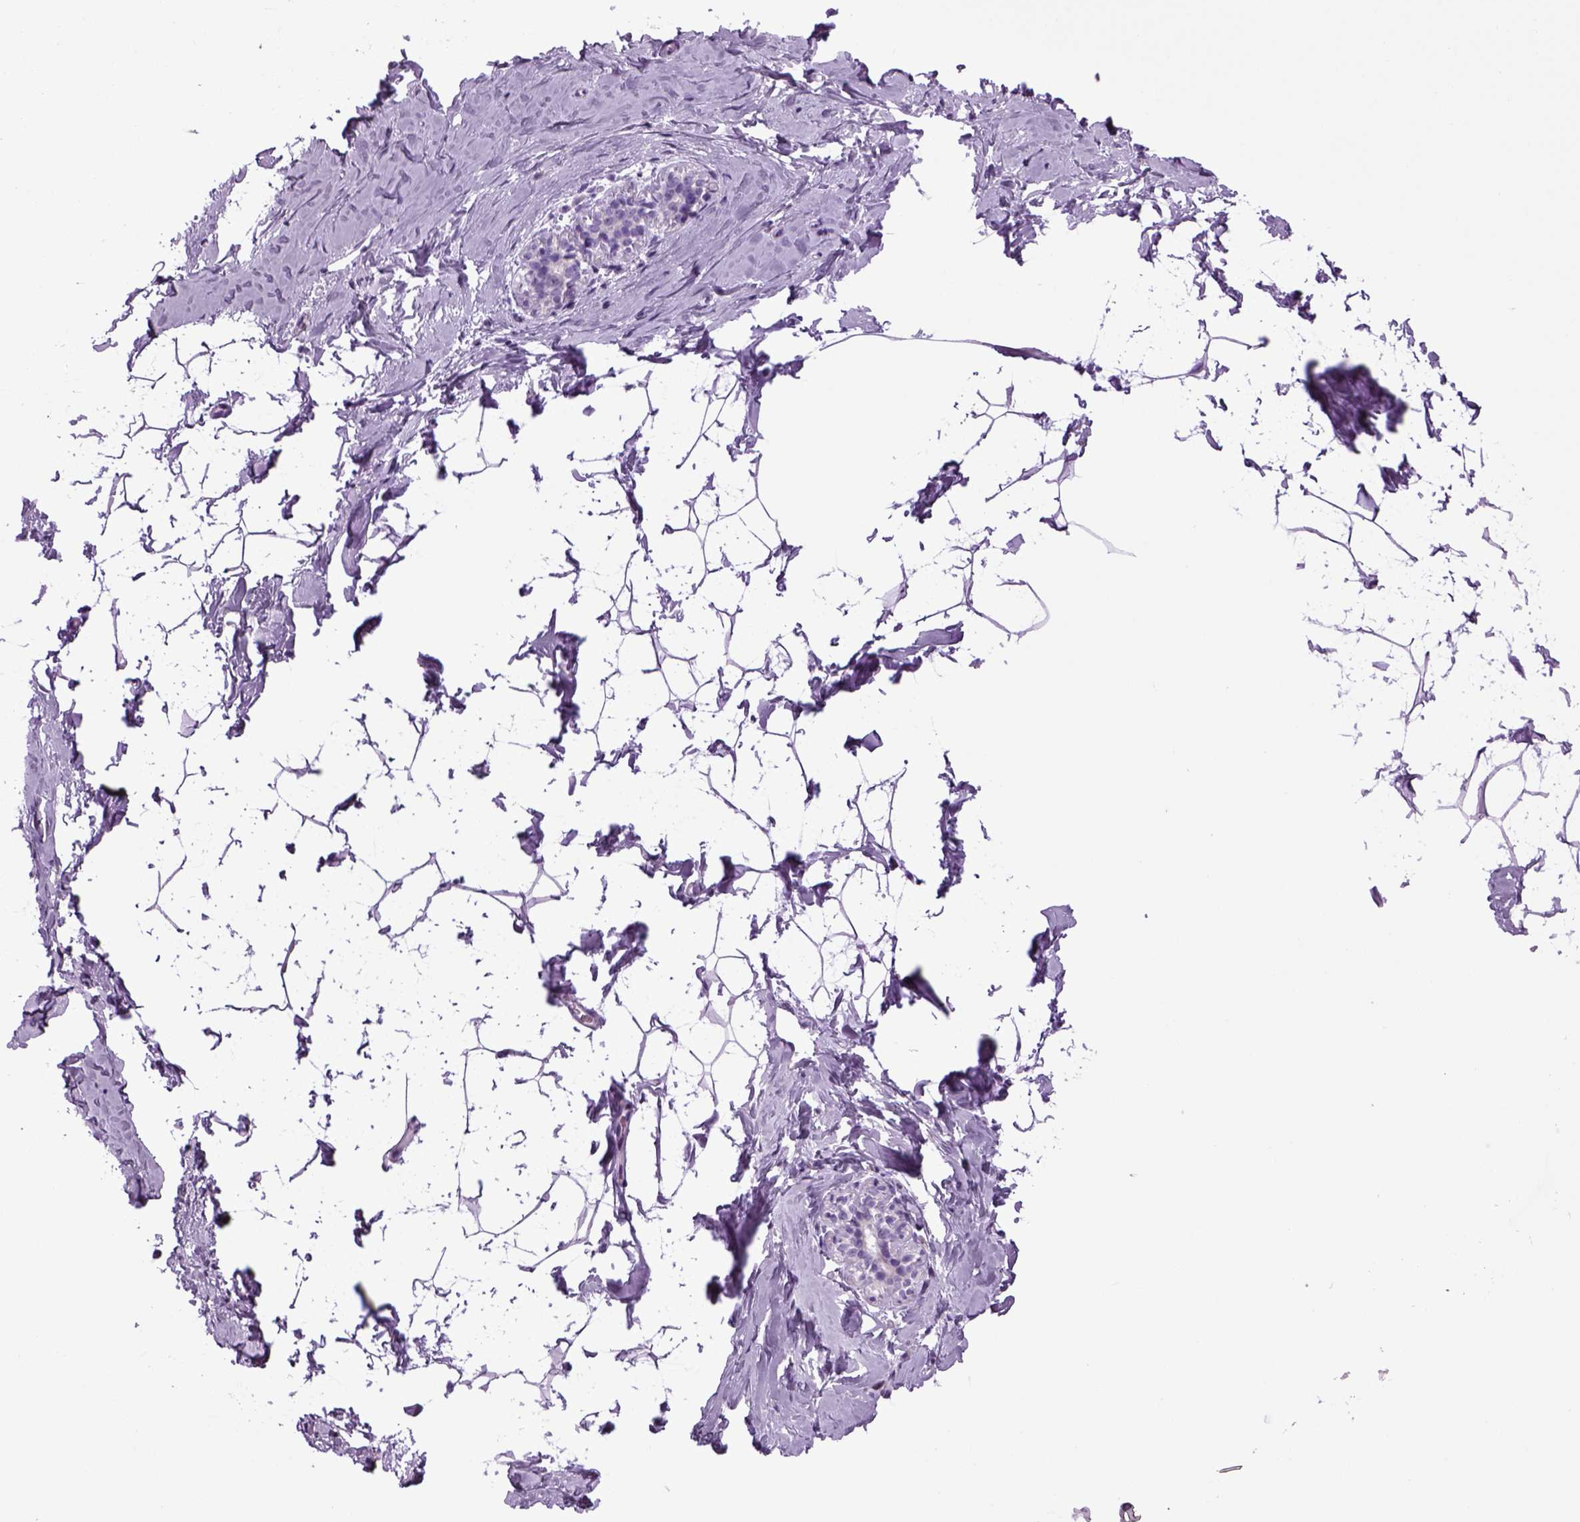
{"staining": {"intensity": "negative", "quantity": "none", "location": "none"}, "tissue": "breast", "cell_type": "Adipocytes", "image_type": "normal", "snomed": [{"axis": "morphology", "description": "Normal tissue, NOS"}, {"axis": "topography", "description": "Breast"}], "caption": "This is an immunohistochemistry (IHC) histopathology image of normal breast. There is no staining in adipocytes.", "gene": "HMCN2", "patient": {"sex": "female", "age": 32}}